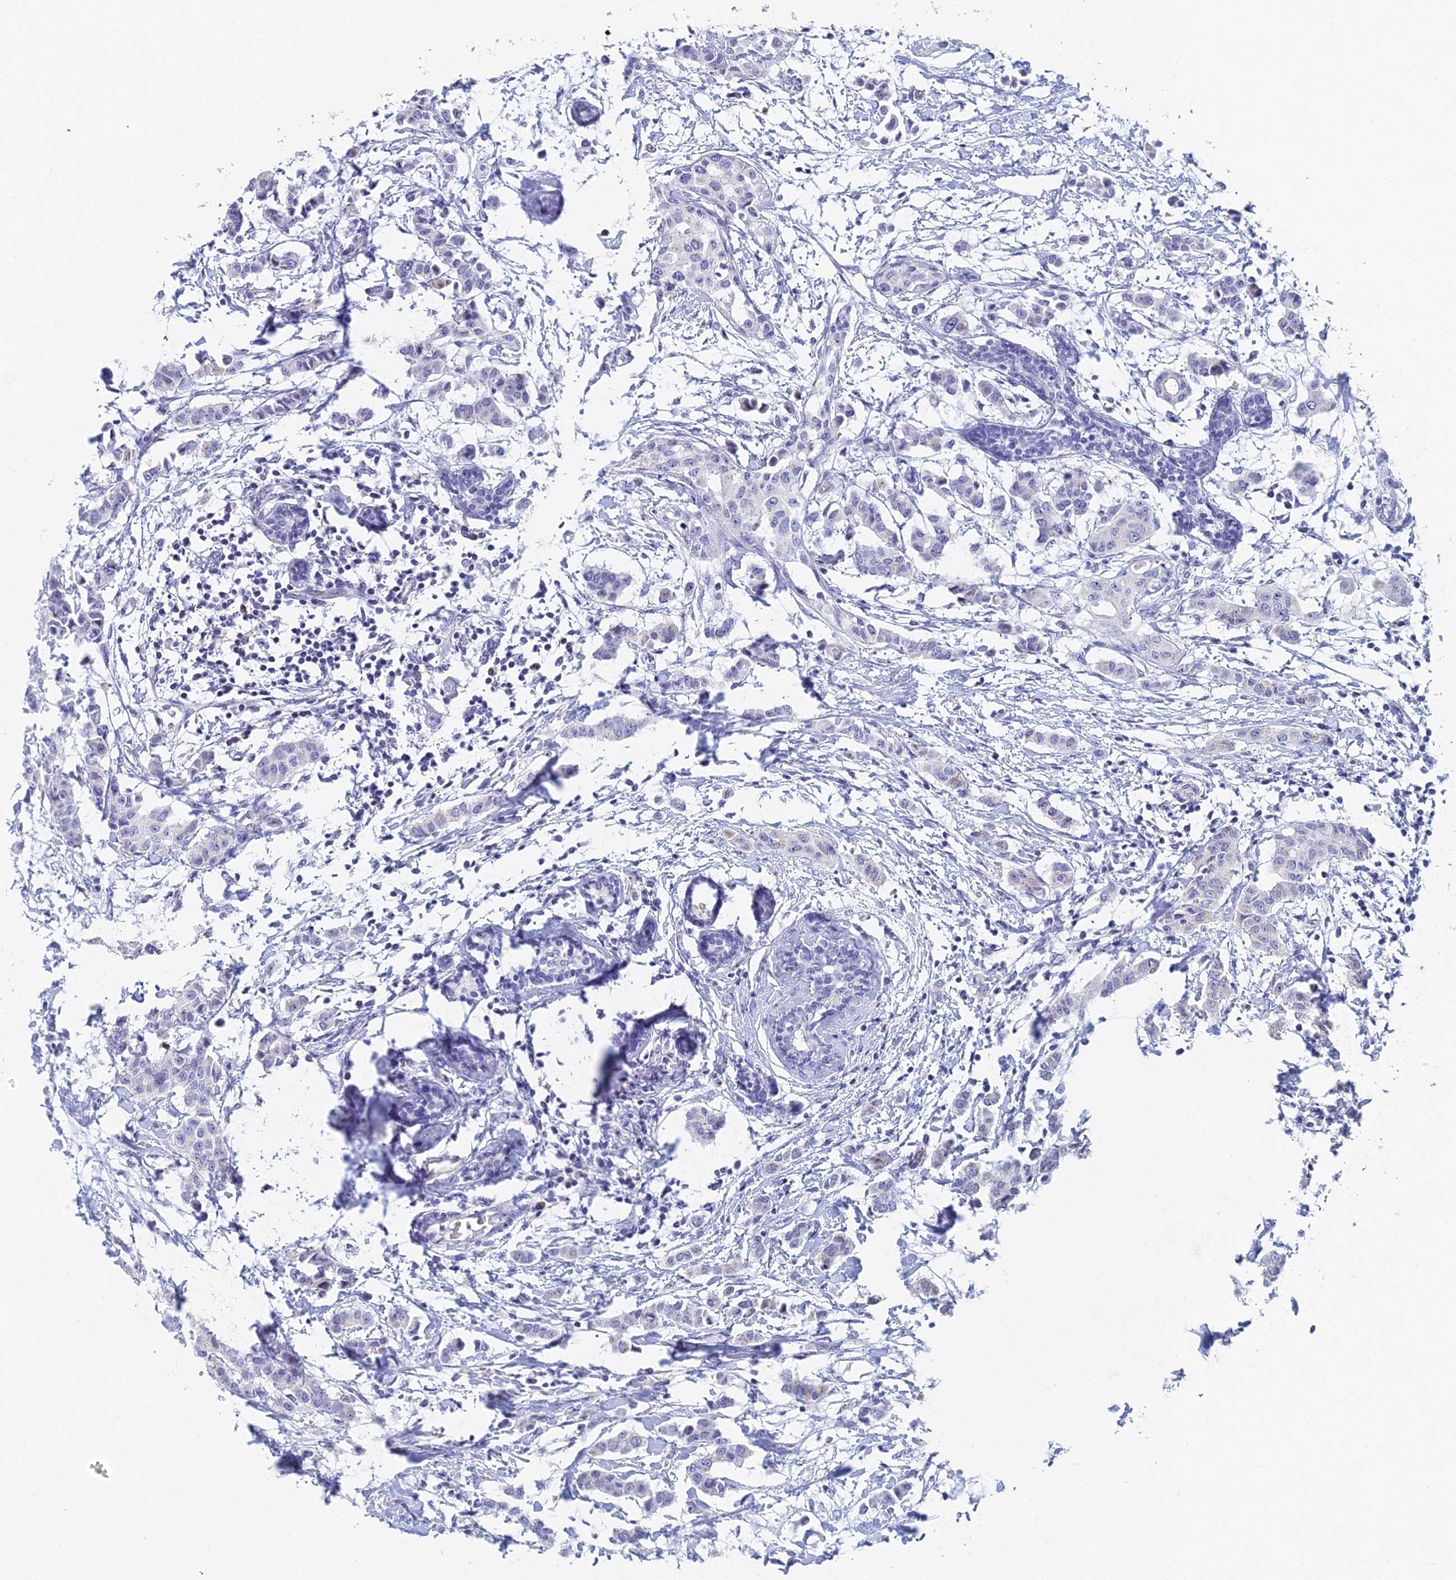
{"staining": {"intensity": "negative", "quantity": "none", "location": "none"}, "tissue": "breast cancer", "cell_type": "Tumor cells", "image_type": "cancer", "snomed": [{"axis": "morphology", "description": "Duct carcinoma"}, {"axis": "topography", "description": "Breast"}], "caption": "The photomicrograph displays no significant staining in tumor cells of breast invasive ductal carcinoma.", "gene": "ACSM1", "patient": {"sex": "female", "age": 40}}